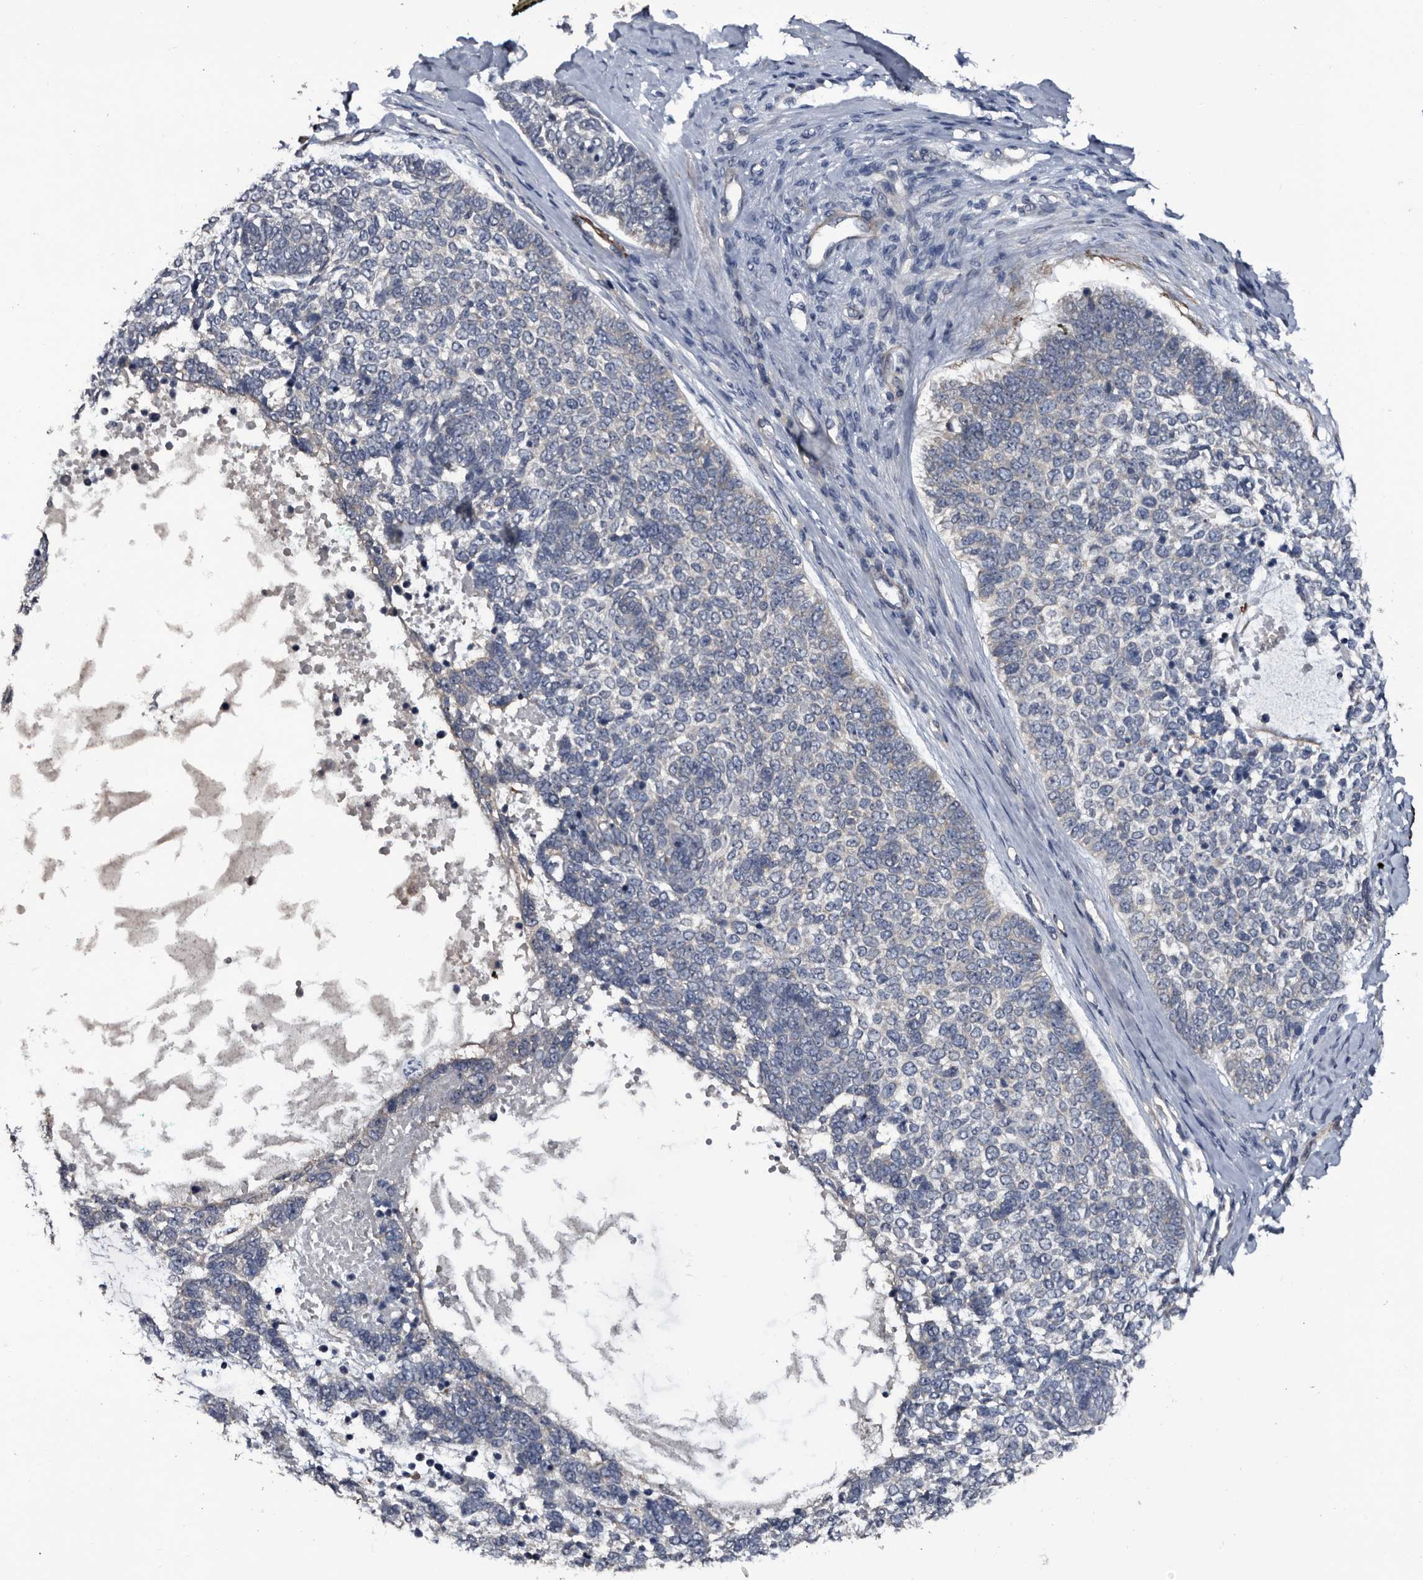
{"staining": {"intensity": "negative", "quantity": "none", "location": "none"}, "tissue": "skin cancer", "cell_type": "Tumor cells", "image_type": "cancer", "snomed": [{"axis": "morphology", "description": "Basal cell carcinoma"}, {"axis": "topography", "description": "Skin"}], "caption": "Tumor cells show no significant staining in skin basal cell carcinoma.", "gene": "IARS1", "patient": {"sex": "female", "age": 81}}